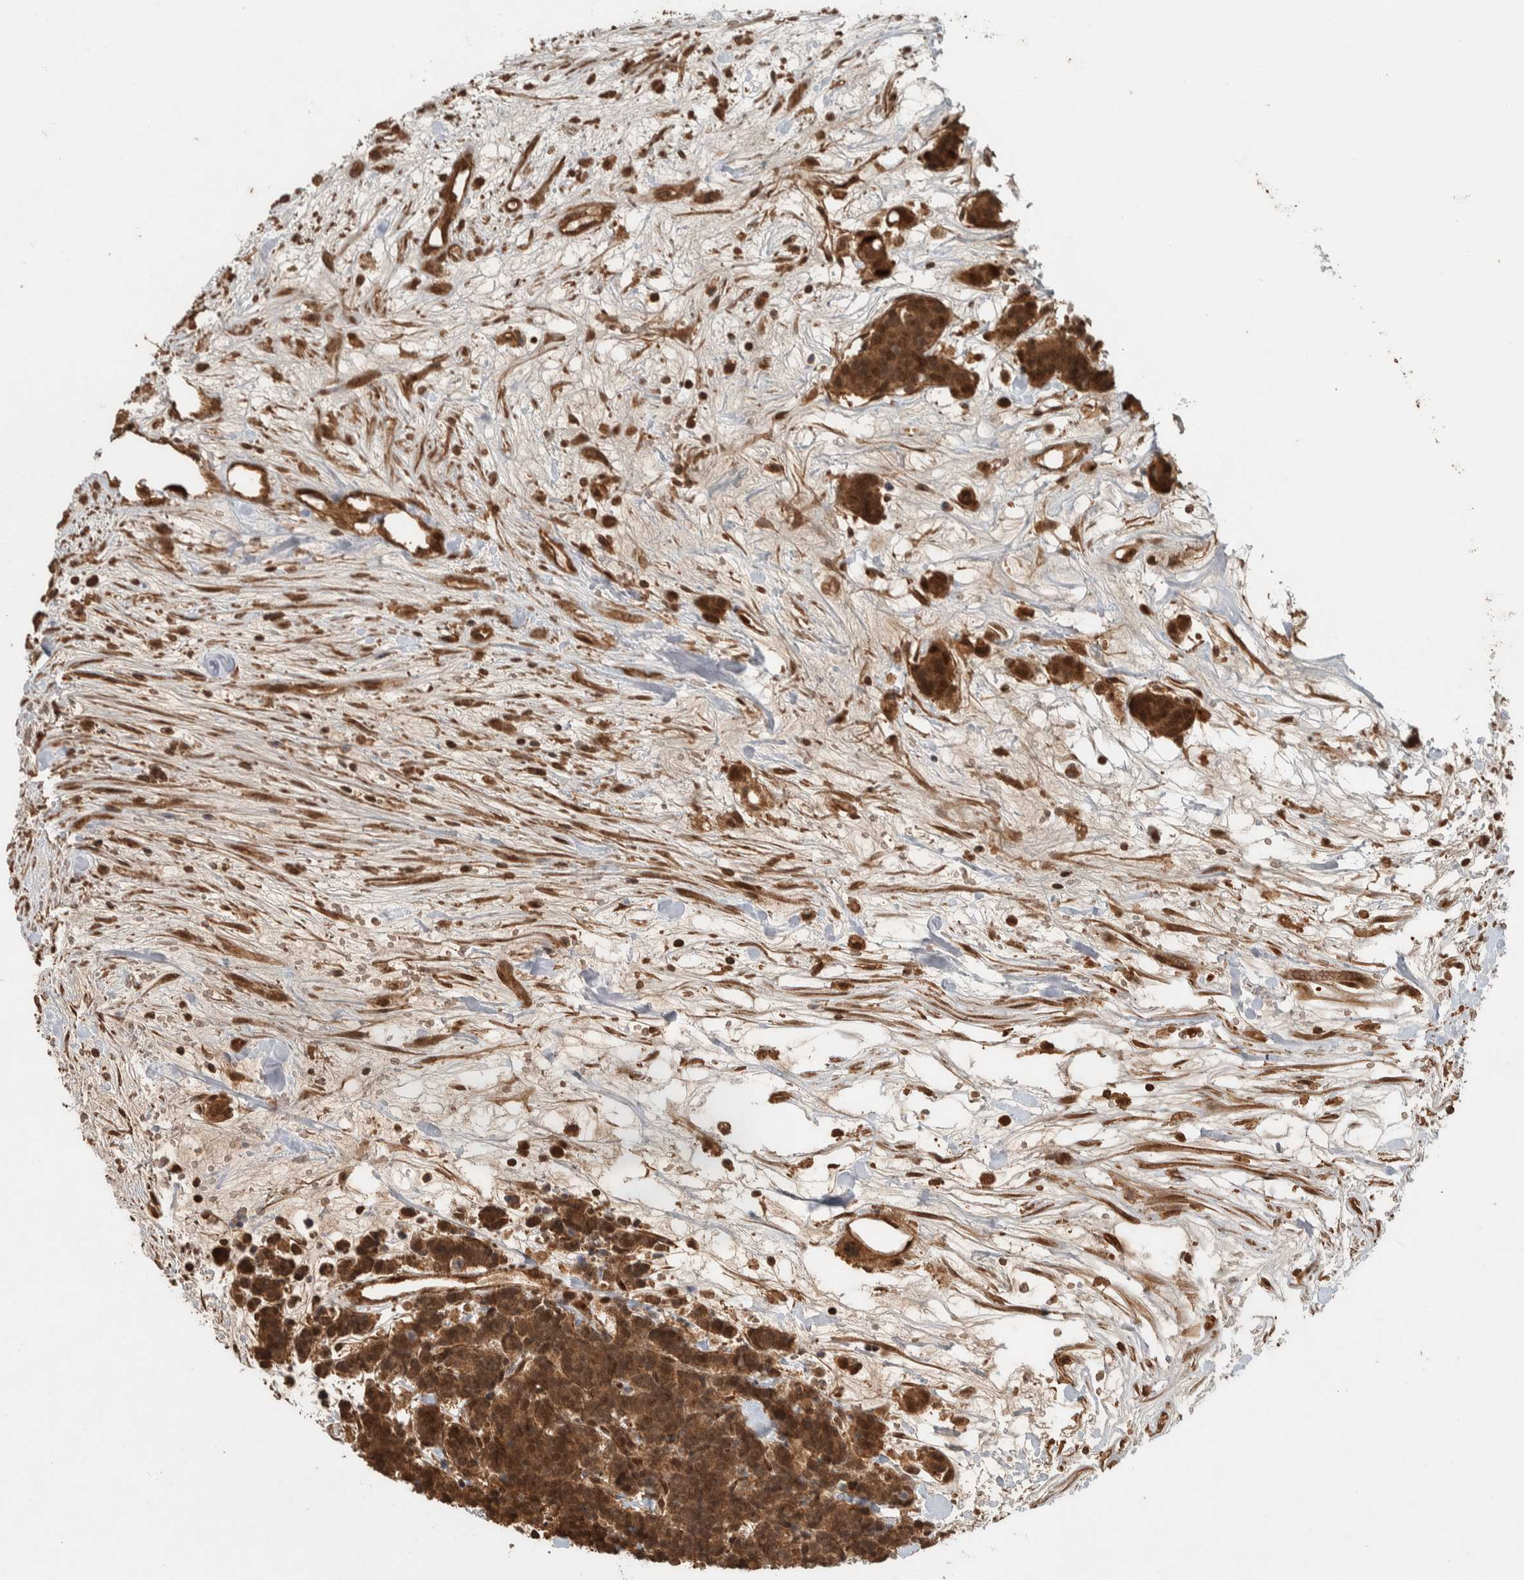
{"staining": {"intensity": "moderate", "quantity": ">75%", "location": "cytoplasmic/membranous,nuclear"}, "tissue": "carcinoid", "cell_type": "Tumor cells", "image_type": "cancer", "snomed": [{"axis": "morphology", "description": "Carcinoma, NOS"}, {"axis": "morphology", "description": "Carcinoid, malignant, NOS"}, {"axis": "topography", "description": "Urinary bladder"}], "caption": "Immunohistochemistry micrograph of human carcinoma stained for a protein (brown), which shows medium levels of moderate cytoplasmic/membranous and nuclear staining in approximately >75% of tumor cells.", "gene": "CNTROB", "patient": {"sex": "male", "age": 57}}